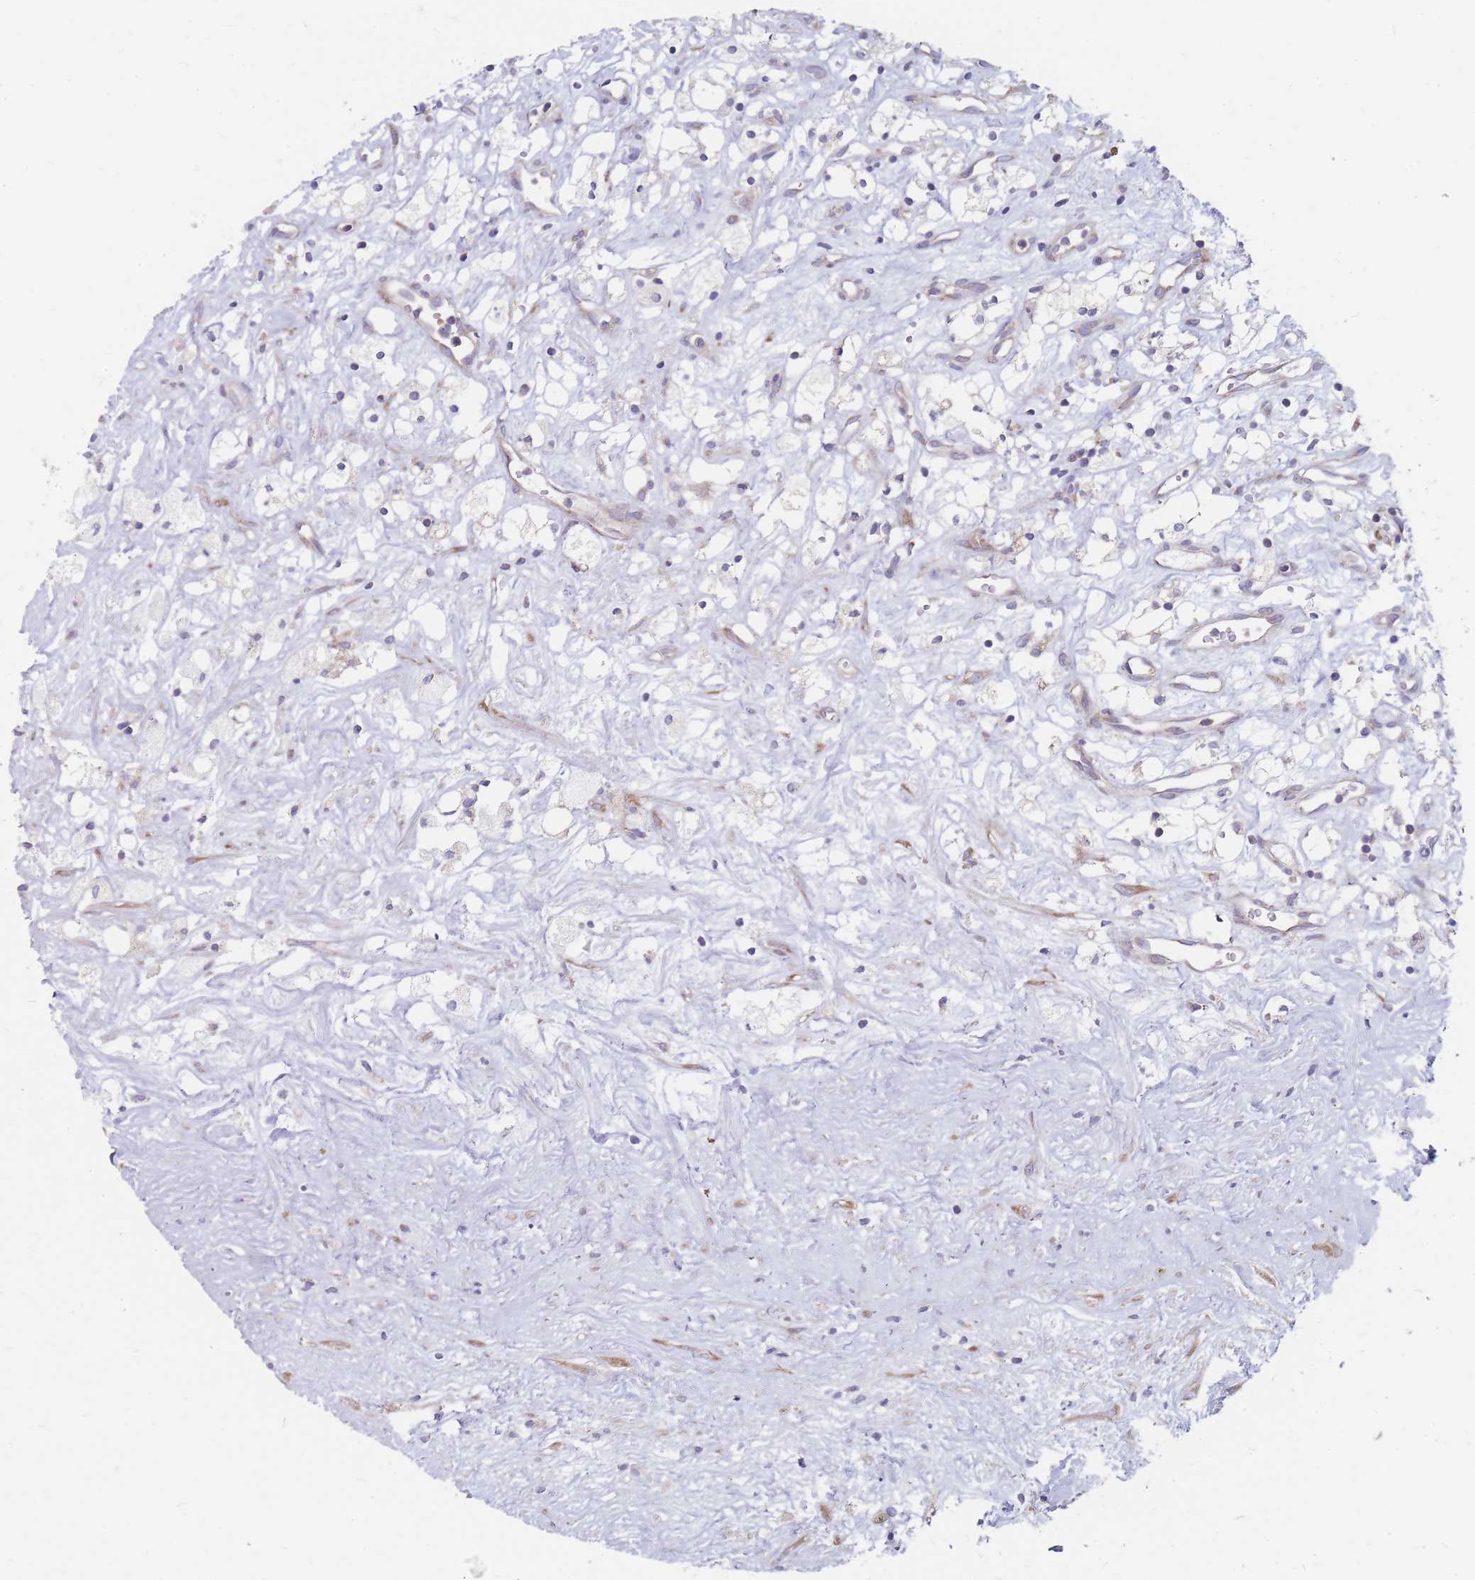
{"staining": {"intensity": "negative", "quantity": "none", "location": "none"}, "tissue": "renal cancer", "cell_type": "Tumor cells", "image_type": "cancer", "snomed": [{"axis": "morphology", "description": "Adenocarcinoma, NOS"}, {"axis": "topography", "description": "Kidney"}], "caption": "Immunohistochemical staining of human adenocarcinoma (renal) demonstrates no significant positivity in tumor cells.", "gene": "RPL8", "patient": {"sex": "male", "age": 59}}